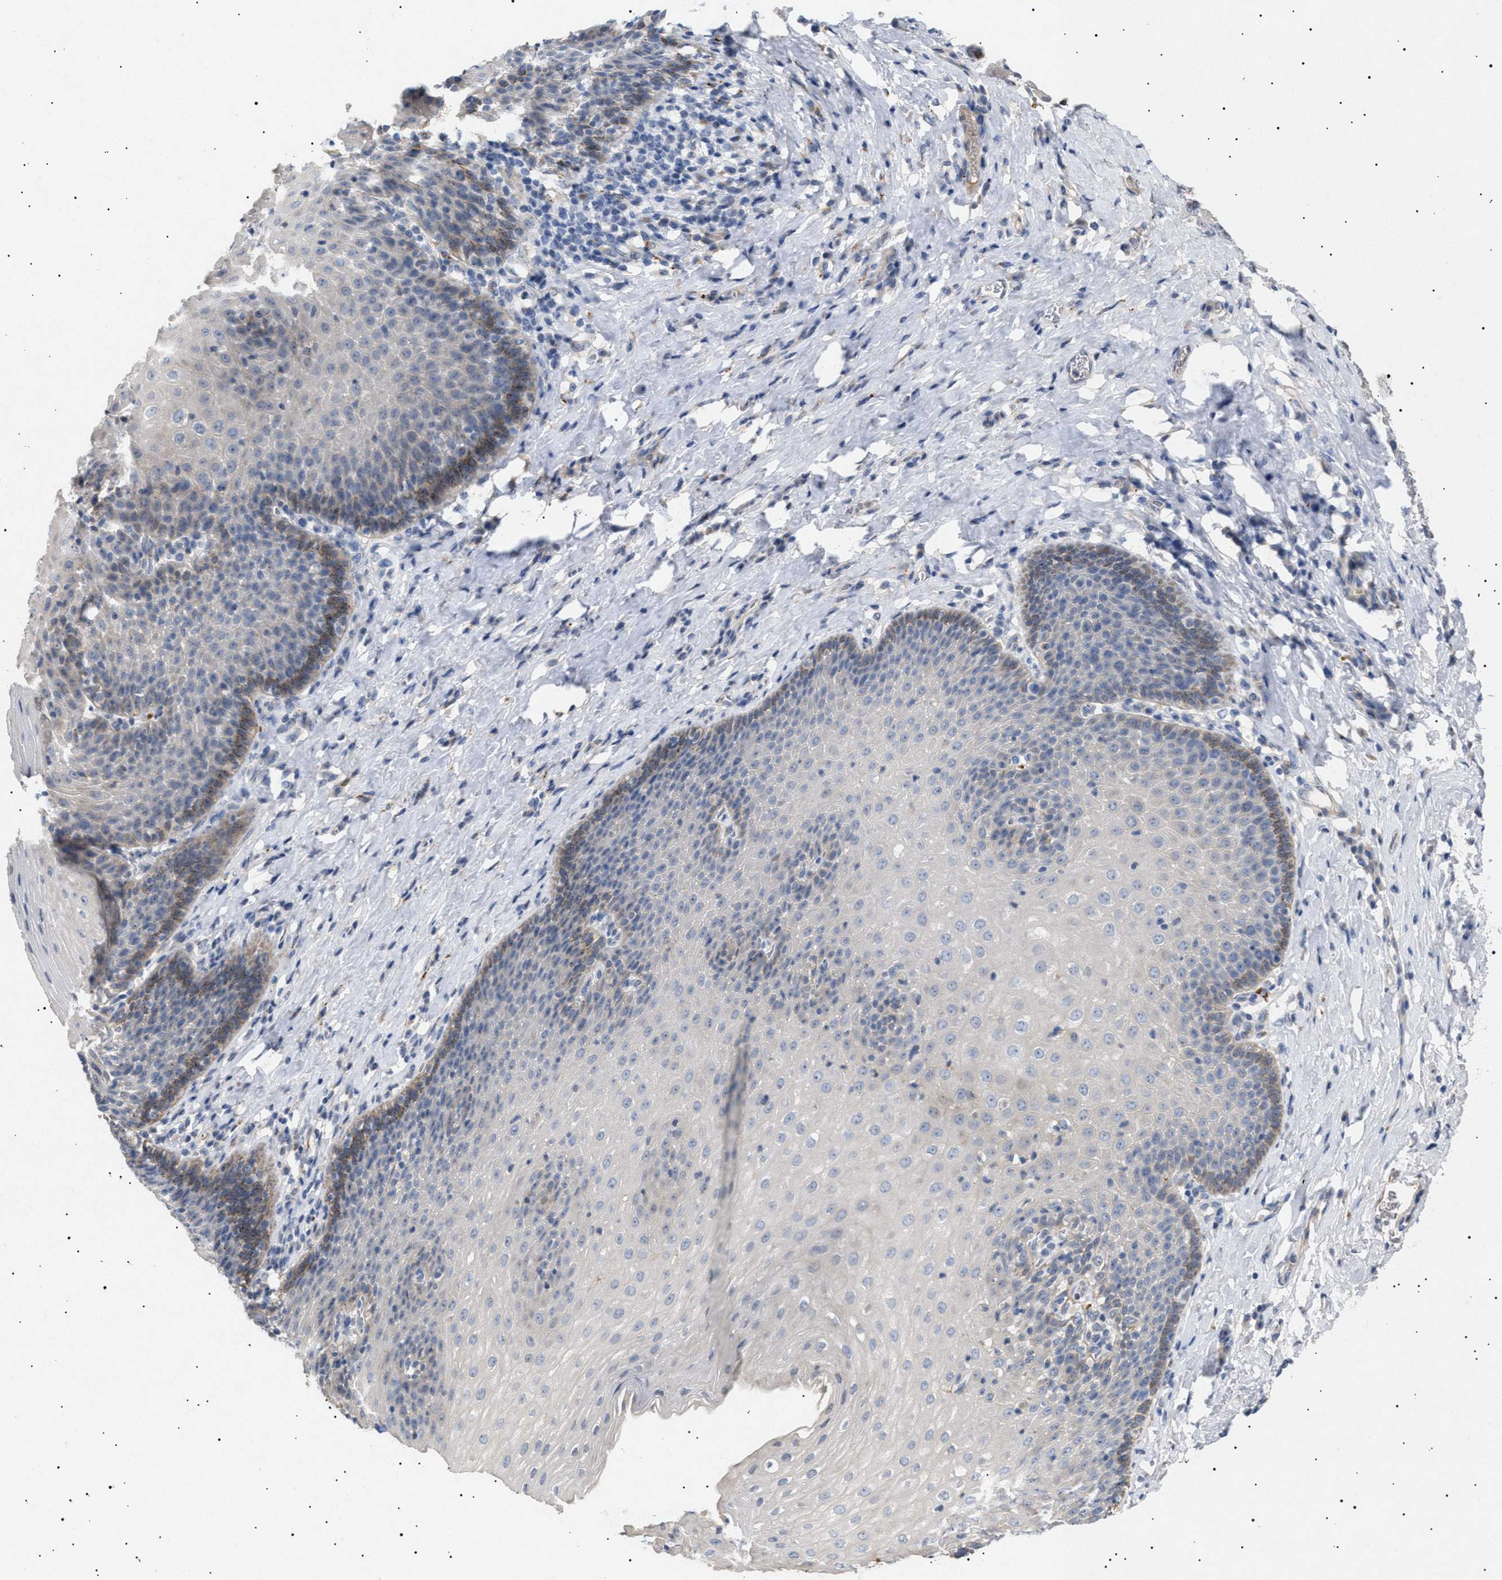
{"staining": {"intensity": "moderate", "quantity": "<25%", "location": "cytoplasmic/membranous"}, "tissue": "esophagus", "cell_type": "Squamous epithelial cells", "image_type": "normal", "snomed": [{"axis": "morphology", "description": "Normal tissue, NOS"}, {"axis": "topography", "description": "Esophagus"}], "caption": "High-power microscopy captured an IHC histopathology image of unremarkable esophagus, revealing moderate cytoplasmic/membranous expression in about <25% of squamous epithelial cells. The staining is performed using DAB brown chromogen to label protein expression. The nuclei are counter-stained blue using hematoxylin.", "gene": "SIRT5", "patient": {"sex": "female", "age": 61}}